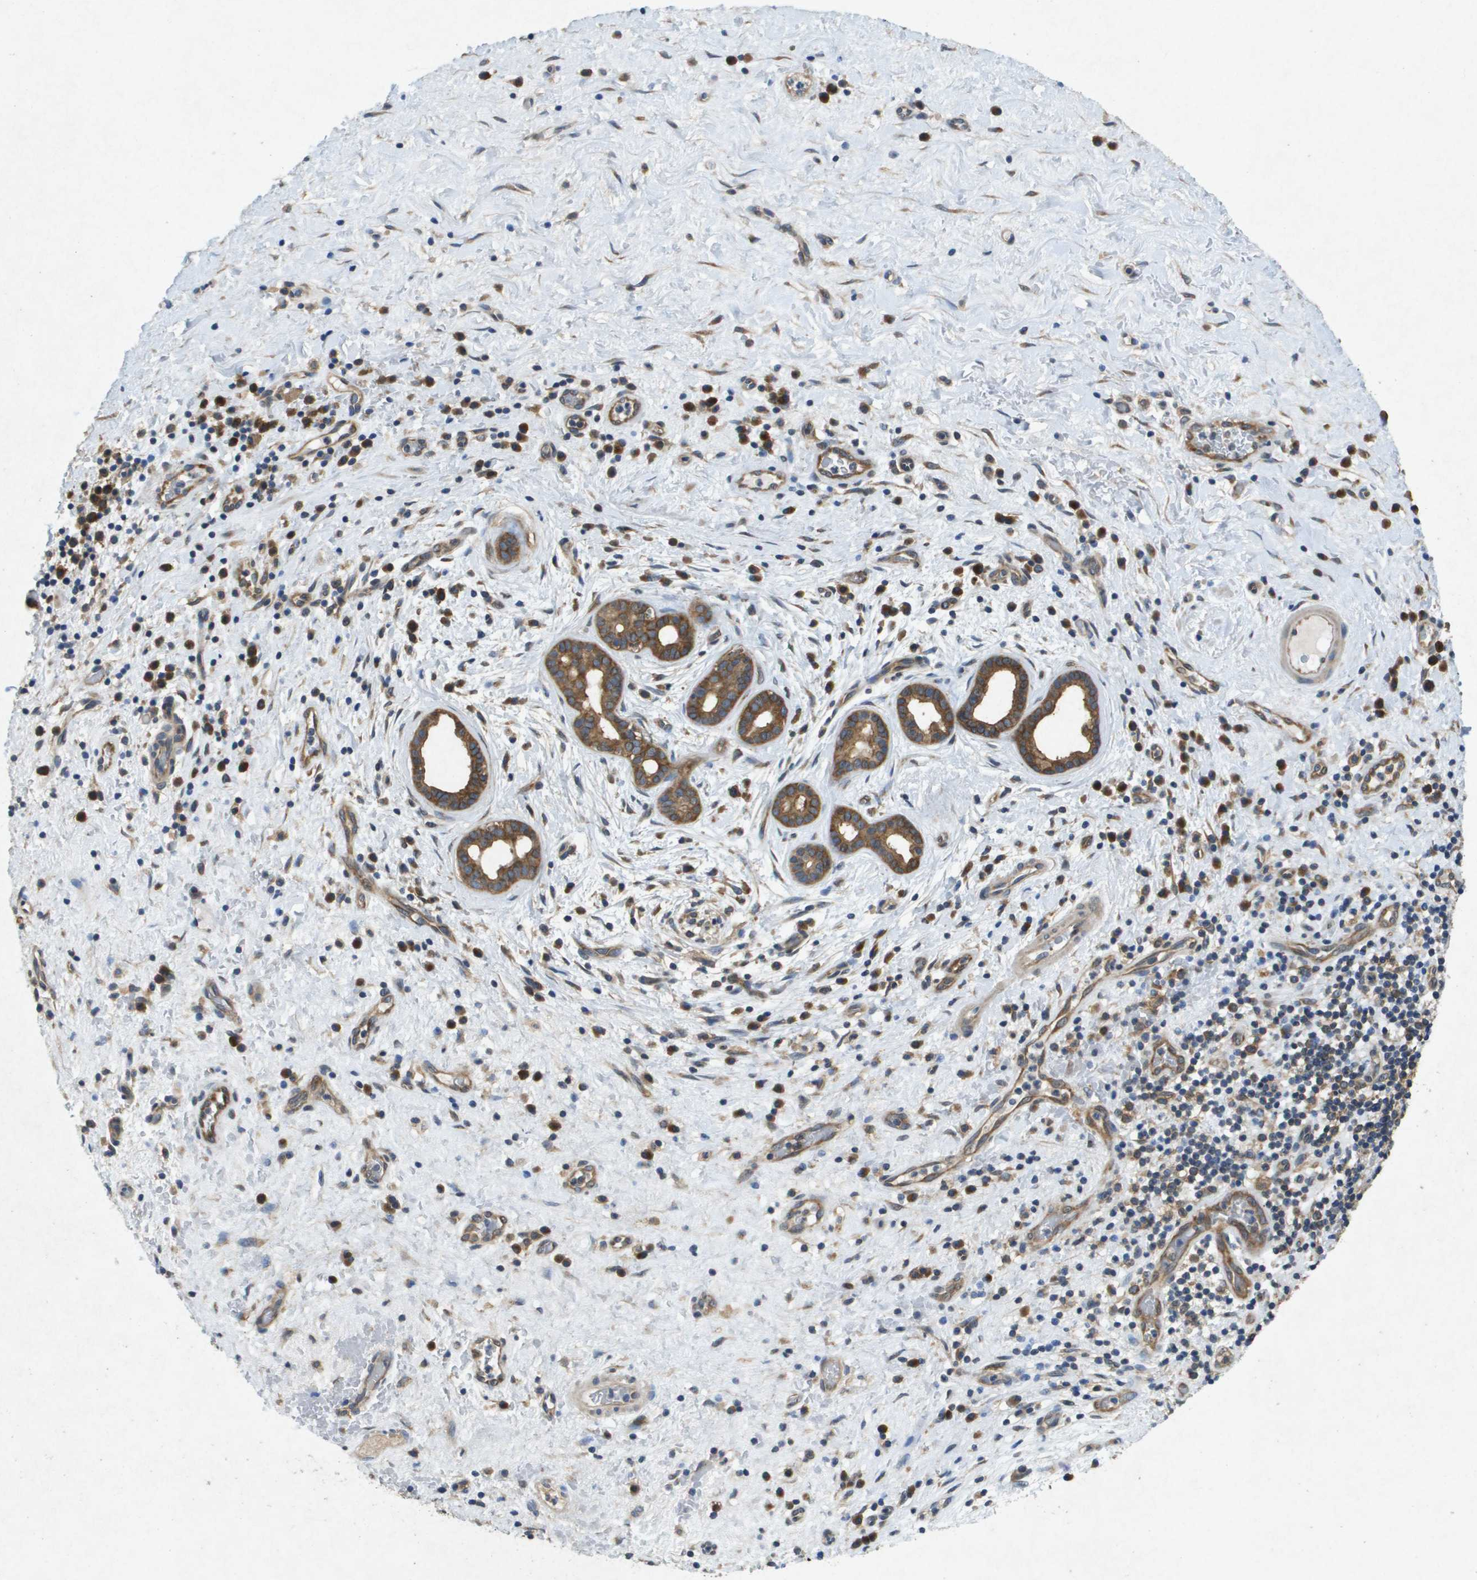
{"staining": {"intensity": "moderate", "quantity": ">75%", "location": "cytoplasmic/membranous"}, "tissue": "liver cancer", "cell_type": "Tumor cells", "image_type": "cancer", "snomed": [{"axis": "morphology", "description": "Cholangiocarcinoma"}, {"axis": "topography", "description": "Liver"}], "caption": "Liver cancer (cholangiocarcinoma) tissue shows moderate cytoplasmic/membranous expression in approximately >75% of tumor cells, visualized by immunohistochemistry. (DAB (3,3'-diaminobenzidine) IHC with brightfield microscopy, high magnification).", "gene": "PTPRT", "patient": {"sex": "female", "age": 38}}